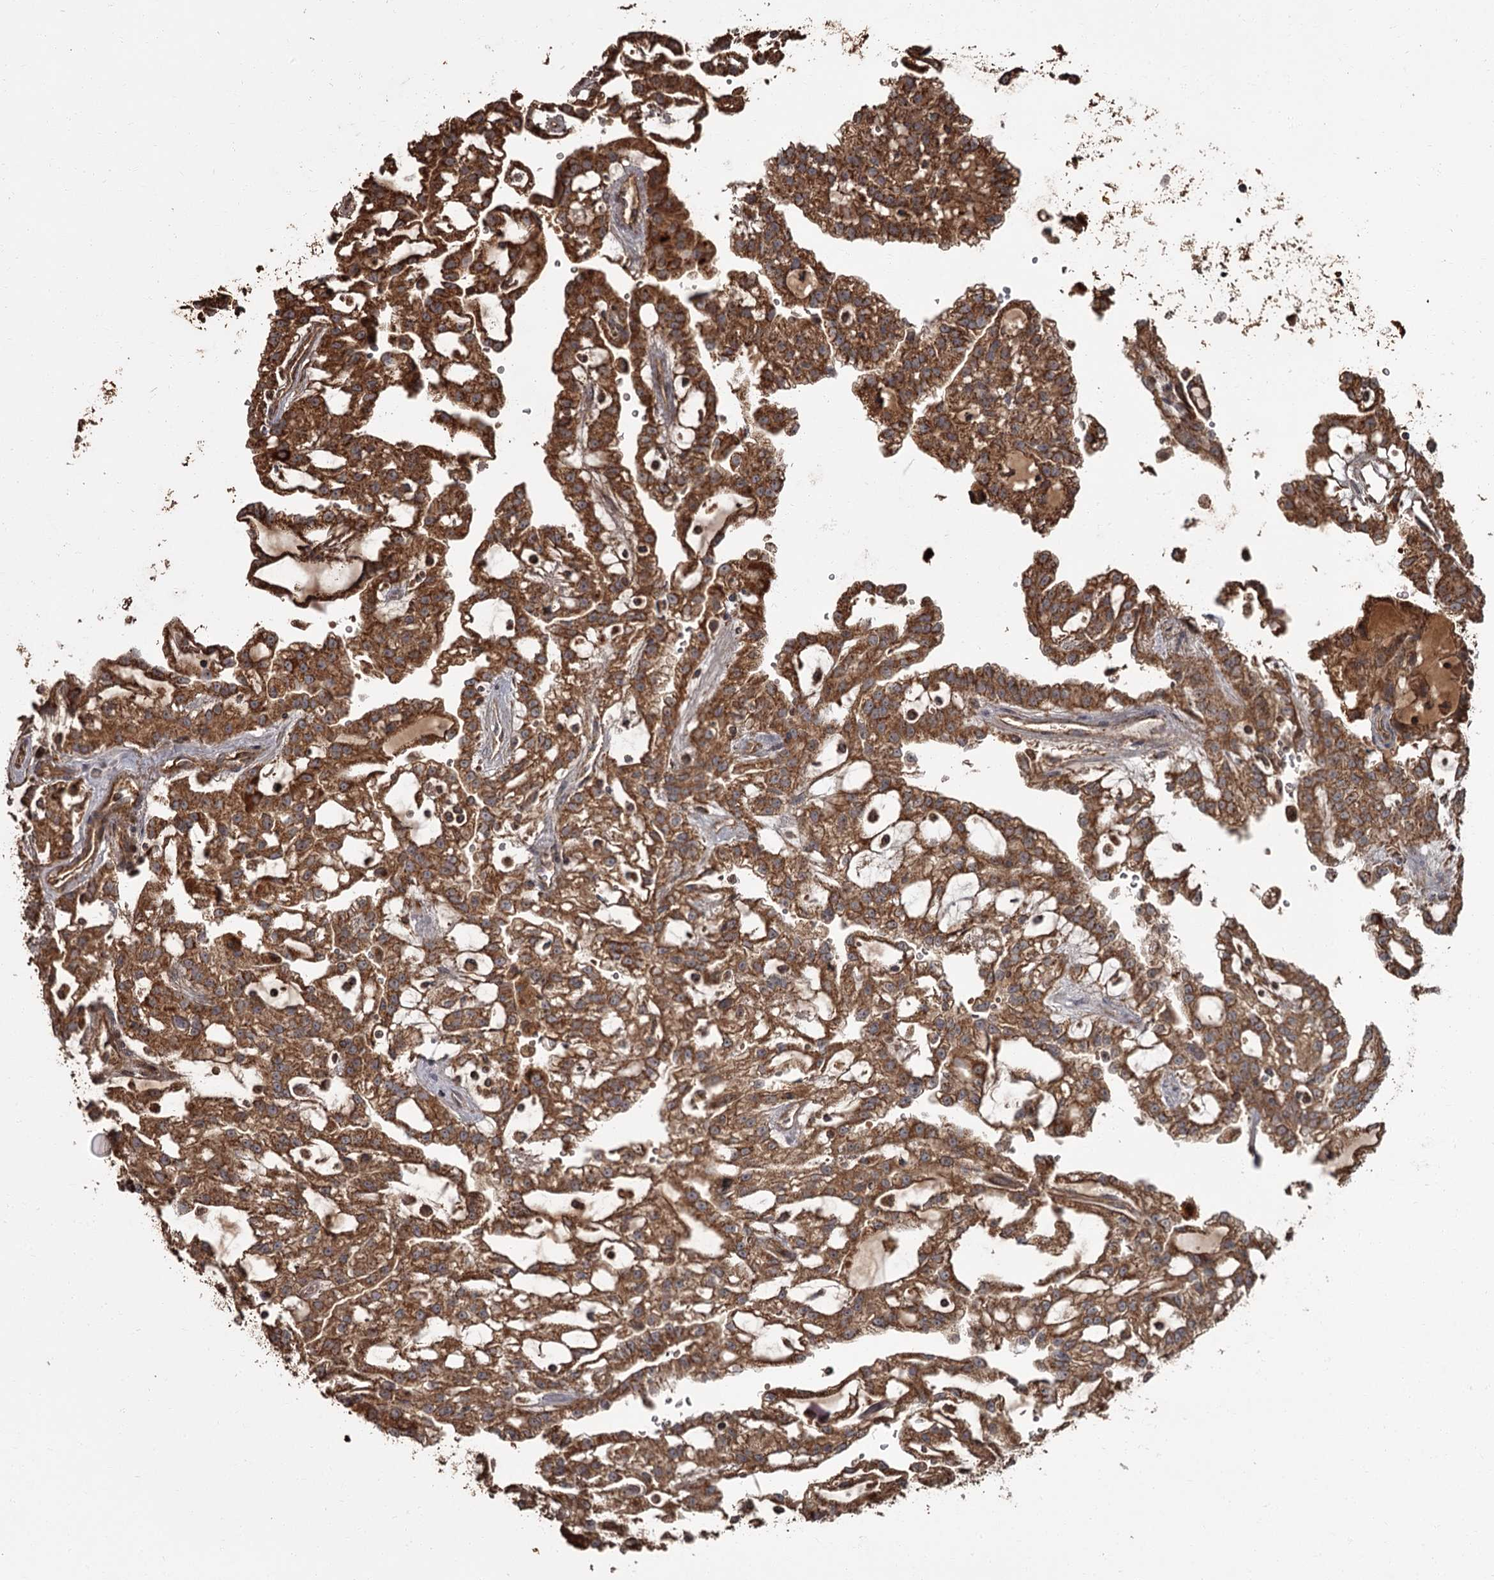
{"staining": {"intensity": "strong", "quantity": ">75%", "location": "cytoplasmic/membranous"}, "tissue": "renal cancer", "cell_type": "Tumor cells", "image_type": "cancer", "snomed": [{"axis": "morphology", "description": "Adenocarcinoma, NOS"}, {"axis": "topography", "description": "Kidney"}], "caption": "Renal cancer stained with a brown dye shows strong cytoplasmic/membranous positive positivity in about >75% of tumor cells.", "gene": "THAP9", "patient": {"sex": "male", "age": 63}}